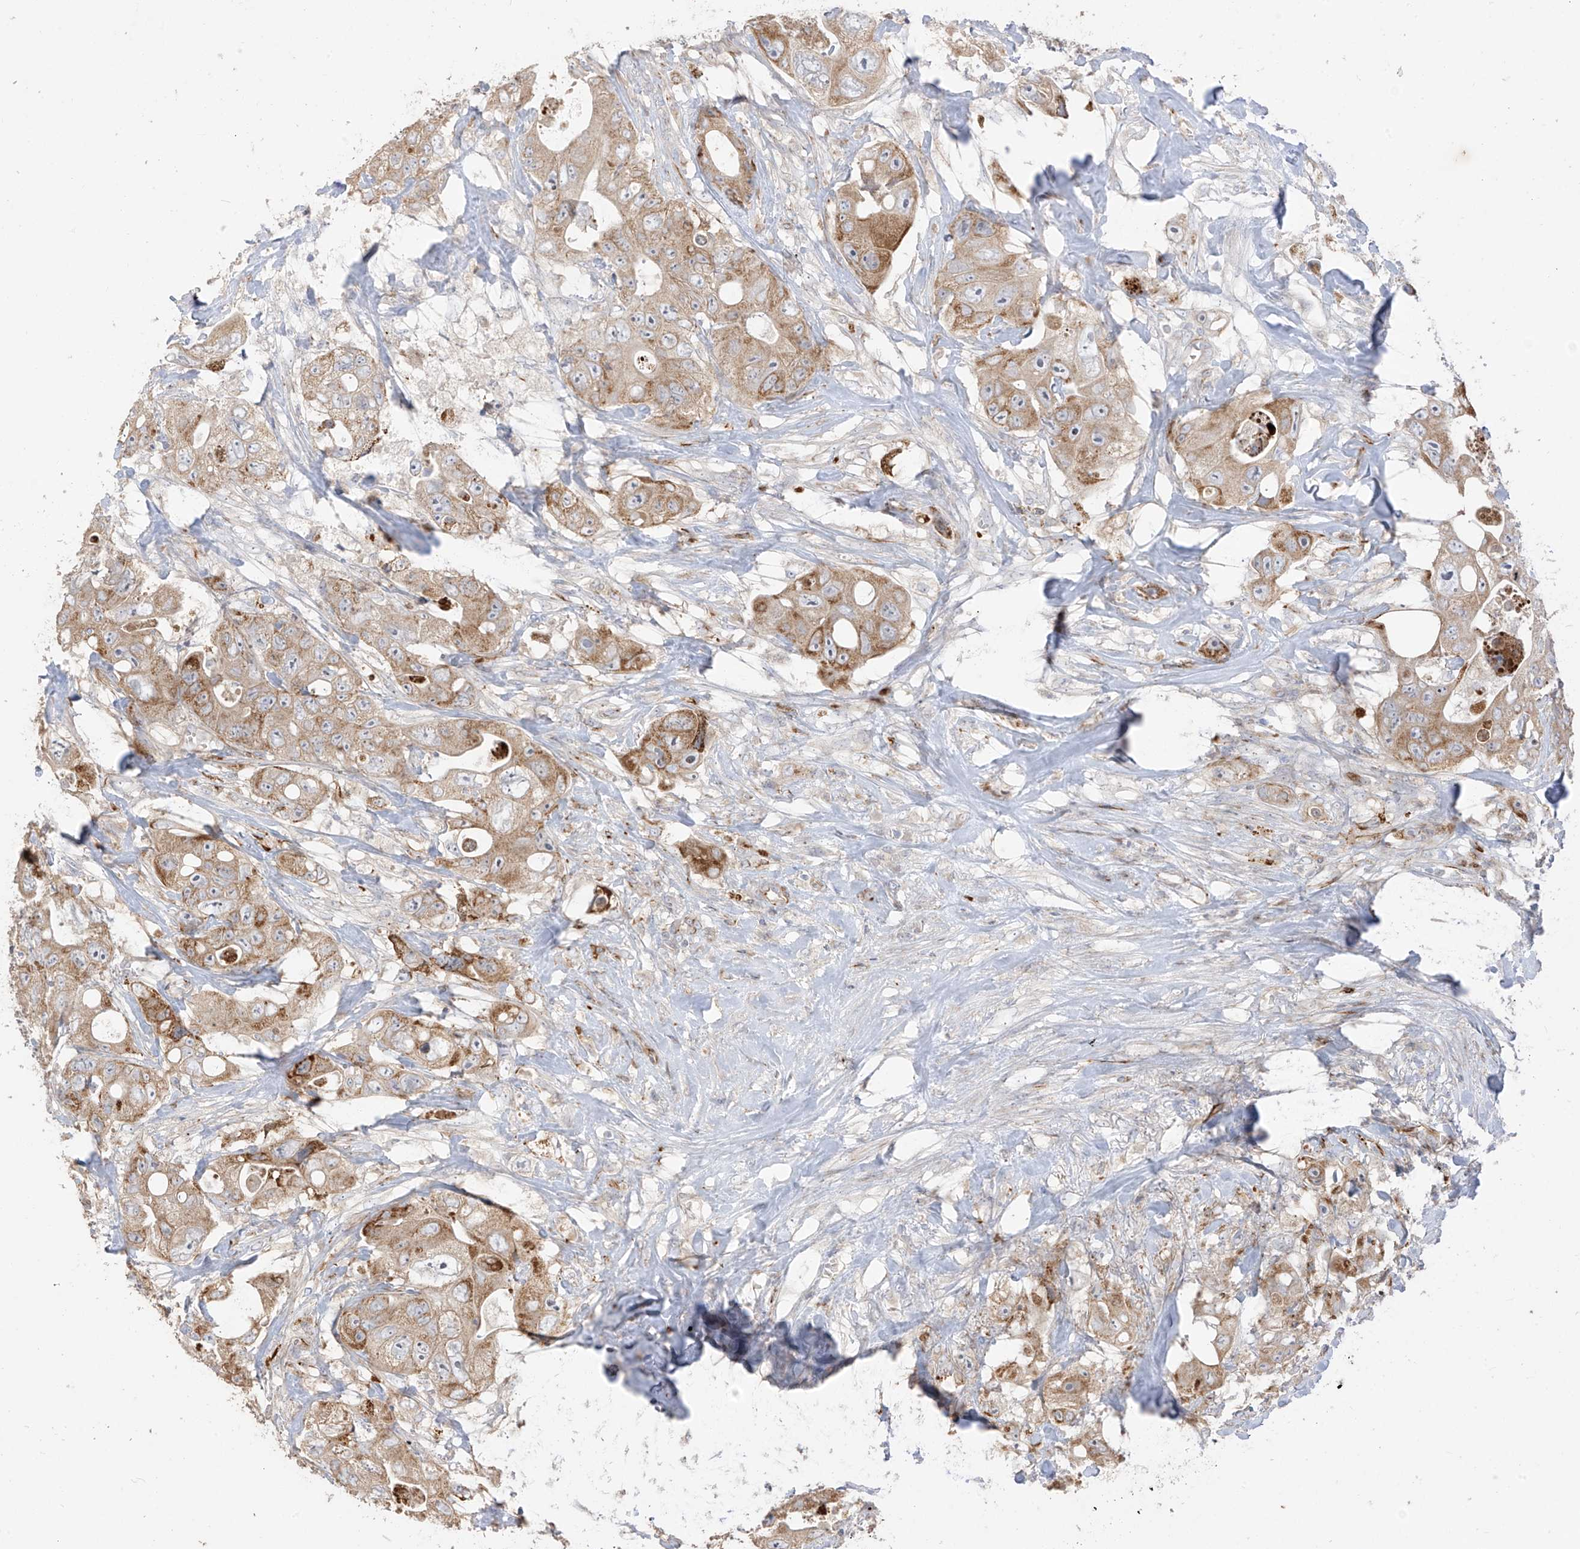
{"staining": {"intensity": "moderate", "quantity": "25%-75%", "location": "cytoplasmic/membranous"}, "tissue": "colorectal cancer", "cell_type": "Tumor cells", "image_type": "cancer", "snomed": [{"axis": "morphology", "description": "Adenocarcinoma, NOS"}, {"axis": "topography", "description": "Colon"}], "caption": "Immunohistochemistry (IHC) staining of colorectal cancer, which demonstrates medium levels of moderate cytoplasmic/membranous positivity in approximately 25%-75% of tumor cells indicating moderate cytoplasmic/membranous protein positivity. The staining was performed using DAB (brown) for protein detection and nuclei were counterstained in hematoxylin (blue).", "gene": "DCDC2", "patient": {"sex": "female", "age": 46}}